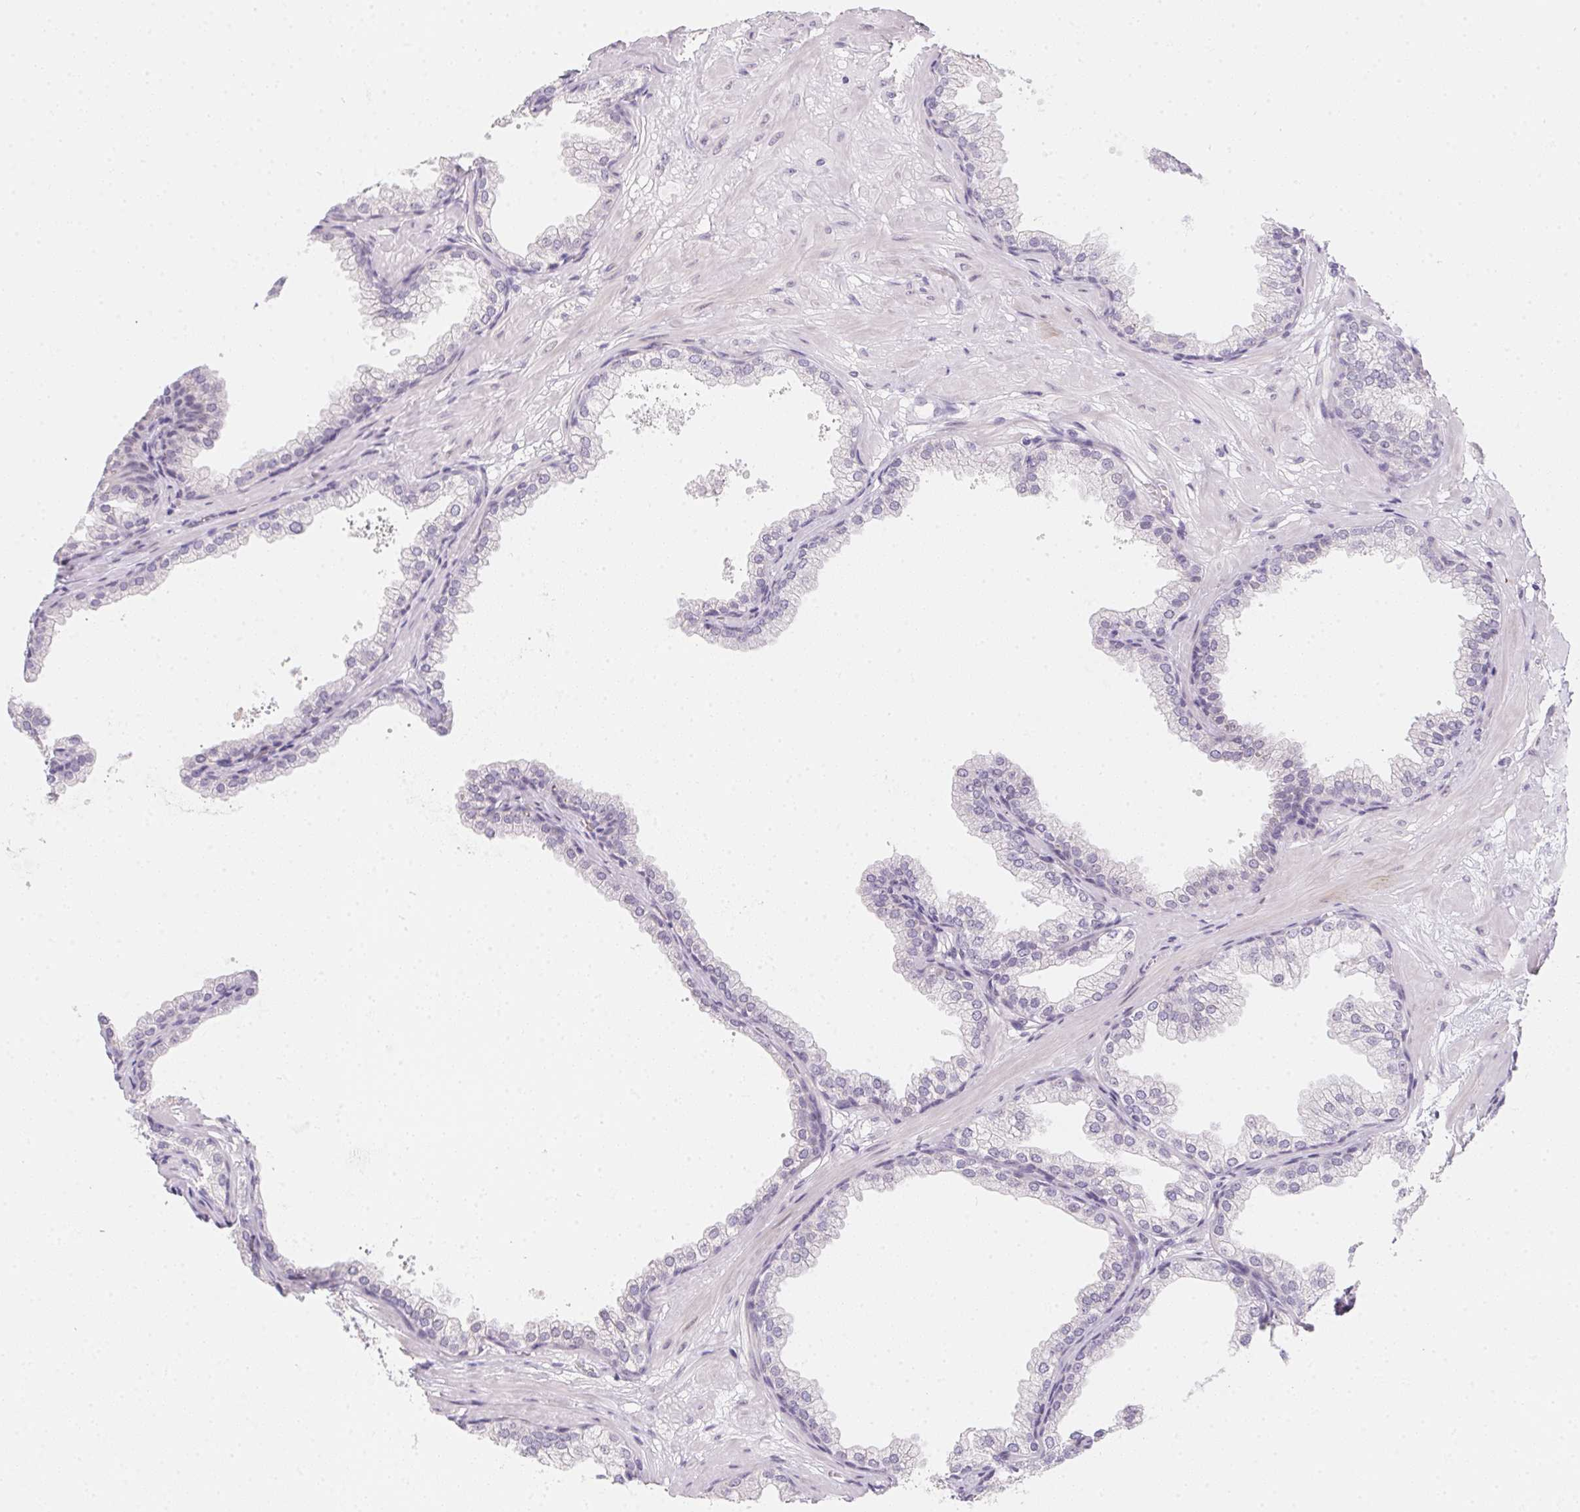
{"staining": {"intensity": "negative", "quantity": "none", "location": "none"}, "tissue": "prostate", "cell_type": "Glandular cells", "image_type": "normal", "snomed": [{"axis": "morphology", "description": "Normal tissue, NOS"}, {"axis": "topography", "description": "Prostate"}], "caption": "Glandular cells are negative for brown protein staining in normal prostate.", "gene": "MORC1", "patient": {"sex": "male", "age": 37}}